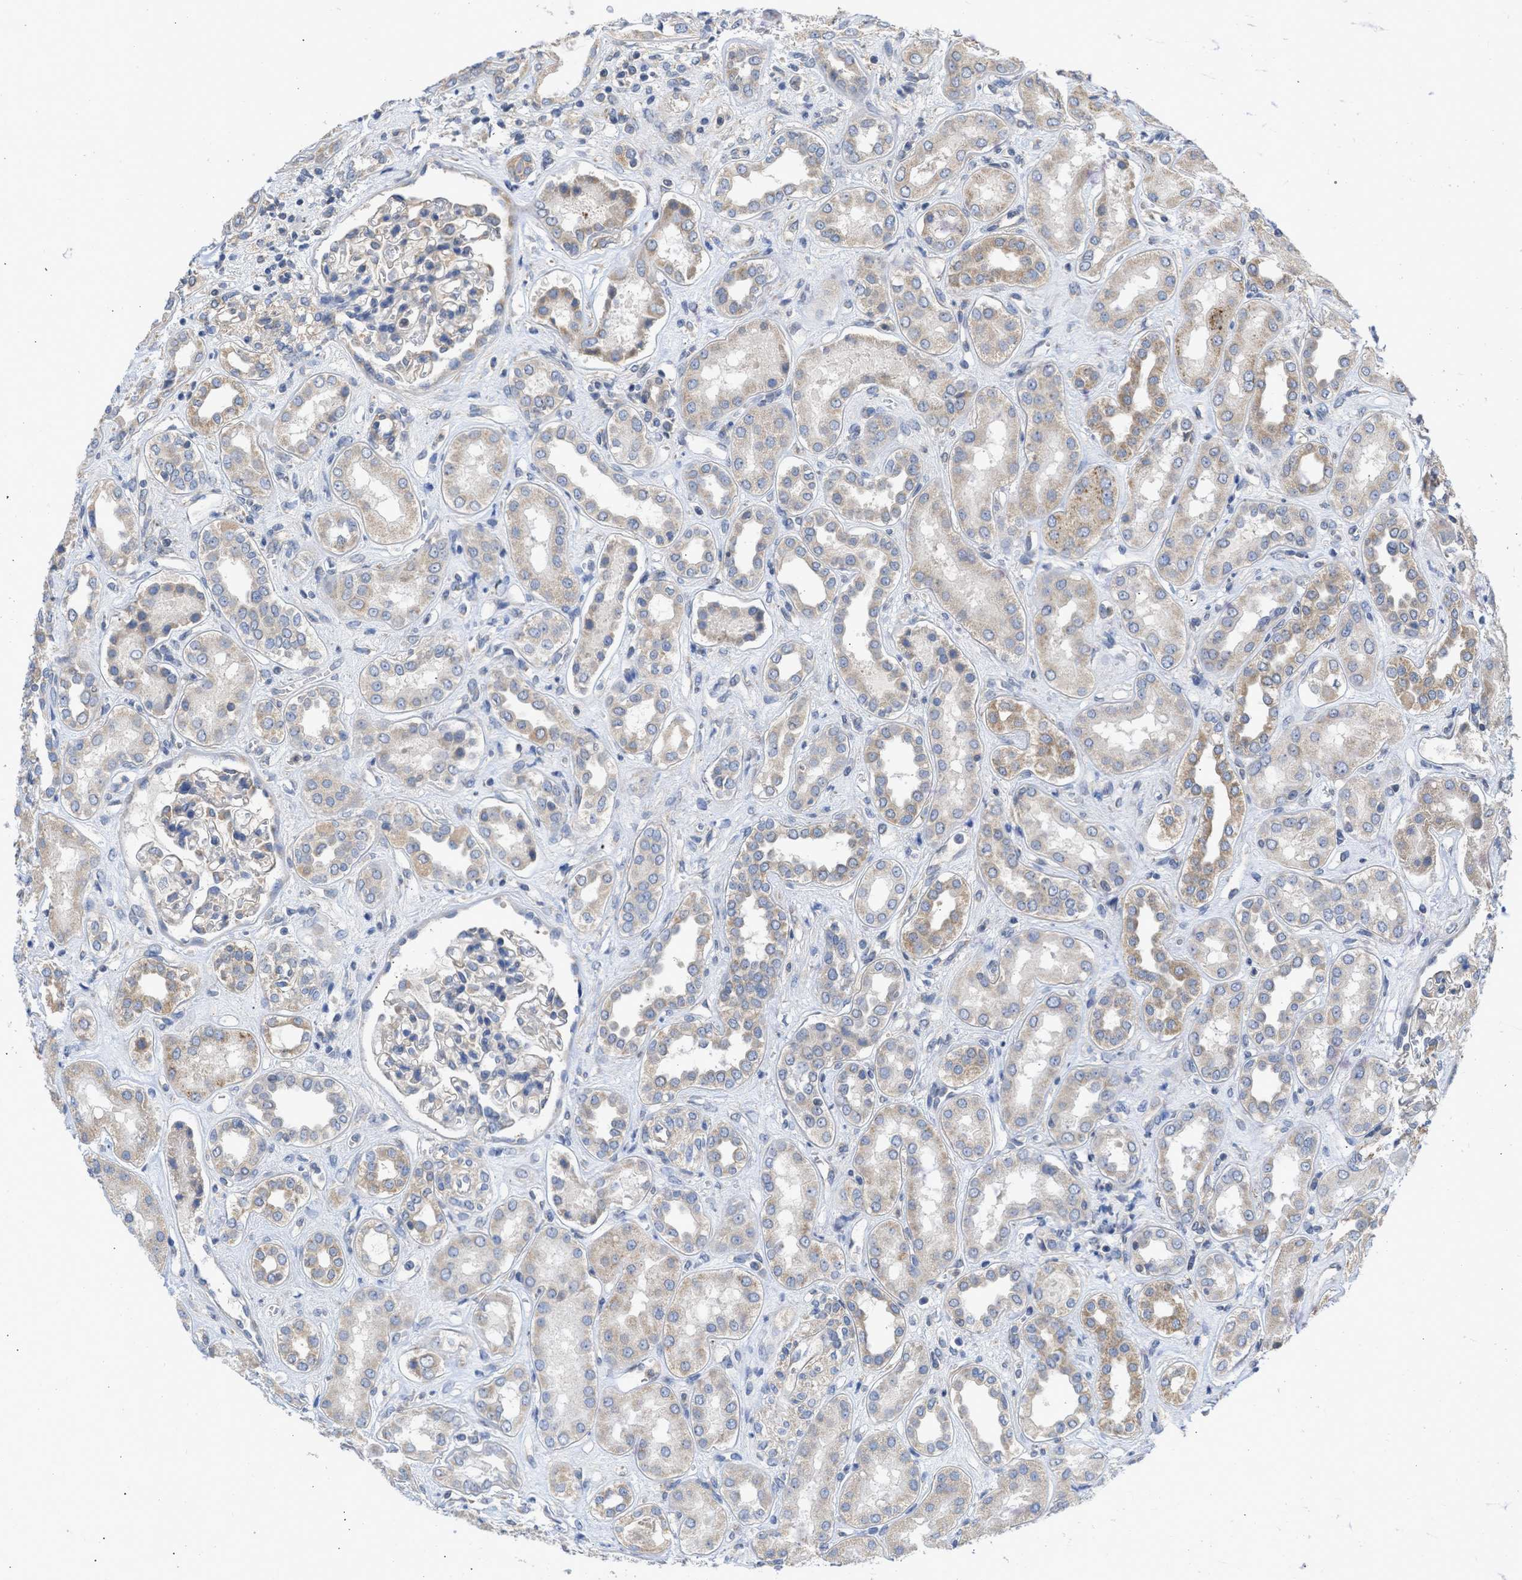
{"staining": {"intensity": "weak", "quantity": "<25%", "location": "cytoplasmic/membranous"}, "tissue": "kidney", "cell_type": "Cells in glomeruli", "image_type": "normal", "snomed": [{"axis": "morphology", "description": "Normal tissue, NOS"}, {"axis": "topography", "description": "Kidney"}], "caption": "Kidney stained for a protein using immunohistochemistry demonstrates no expression cells in glomeruli.", "gene": "MAP2K3", "patient": {"sex": "male", "age": 59}}